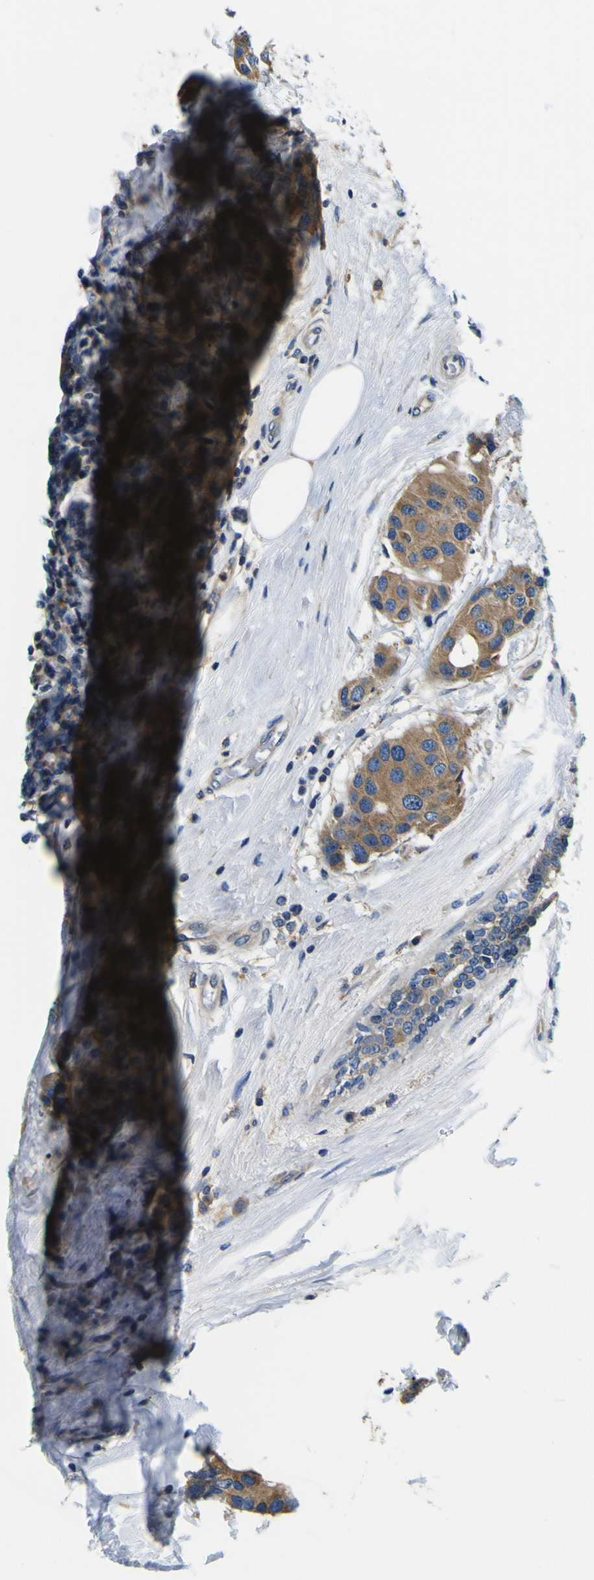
{"staining": {"intensity": "moderate", "quantity": ">75%", "location": "cytoplasmic/membranous"}, "tissue": "breast cancer", "cell_type": "Tumor cells", "image_type": "cancer", "snomed": [{"axis": "morphology", "description": "Normal tissue, NOS"}, {"axis": "morphology", "description": "Duct carcinoma"}, {"axis": "topography", "description": "Breast"}], "caption": "Tumor cells exhibit moderate cytoplasmic/membranous staining in approximately >75% of cells in breast cancer. The staining is performed using DAB brown chromogen to label protein expression. The nuclei are counter-stained blue using hematoxylin.", "gene": "CLSTN1", "patient": {"sex": "female", "age": 39}}